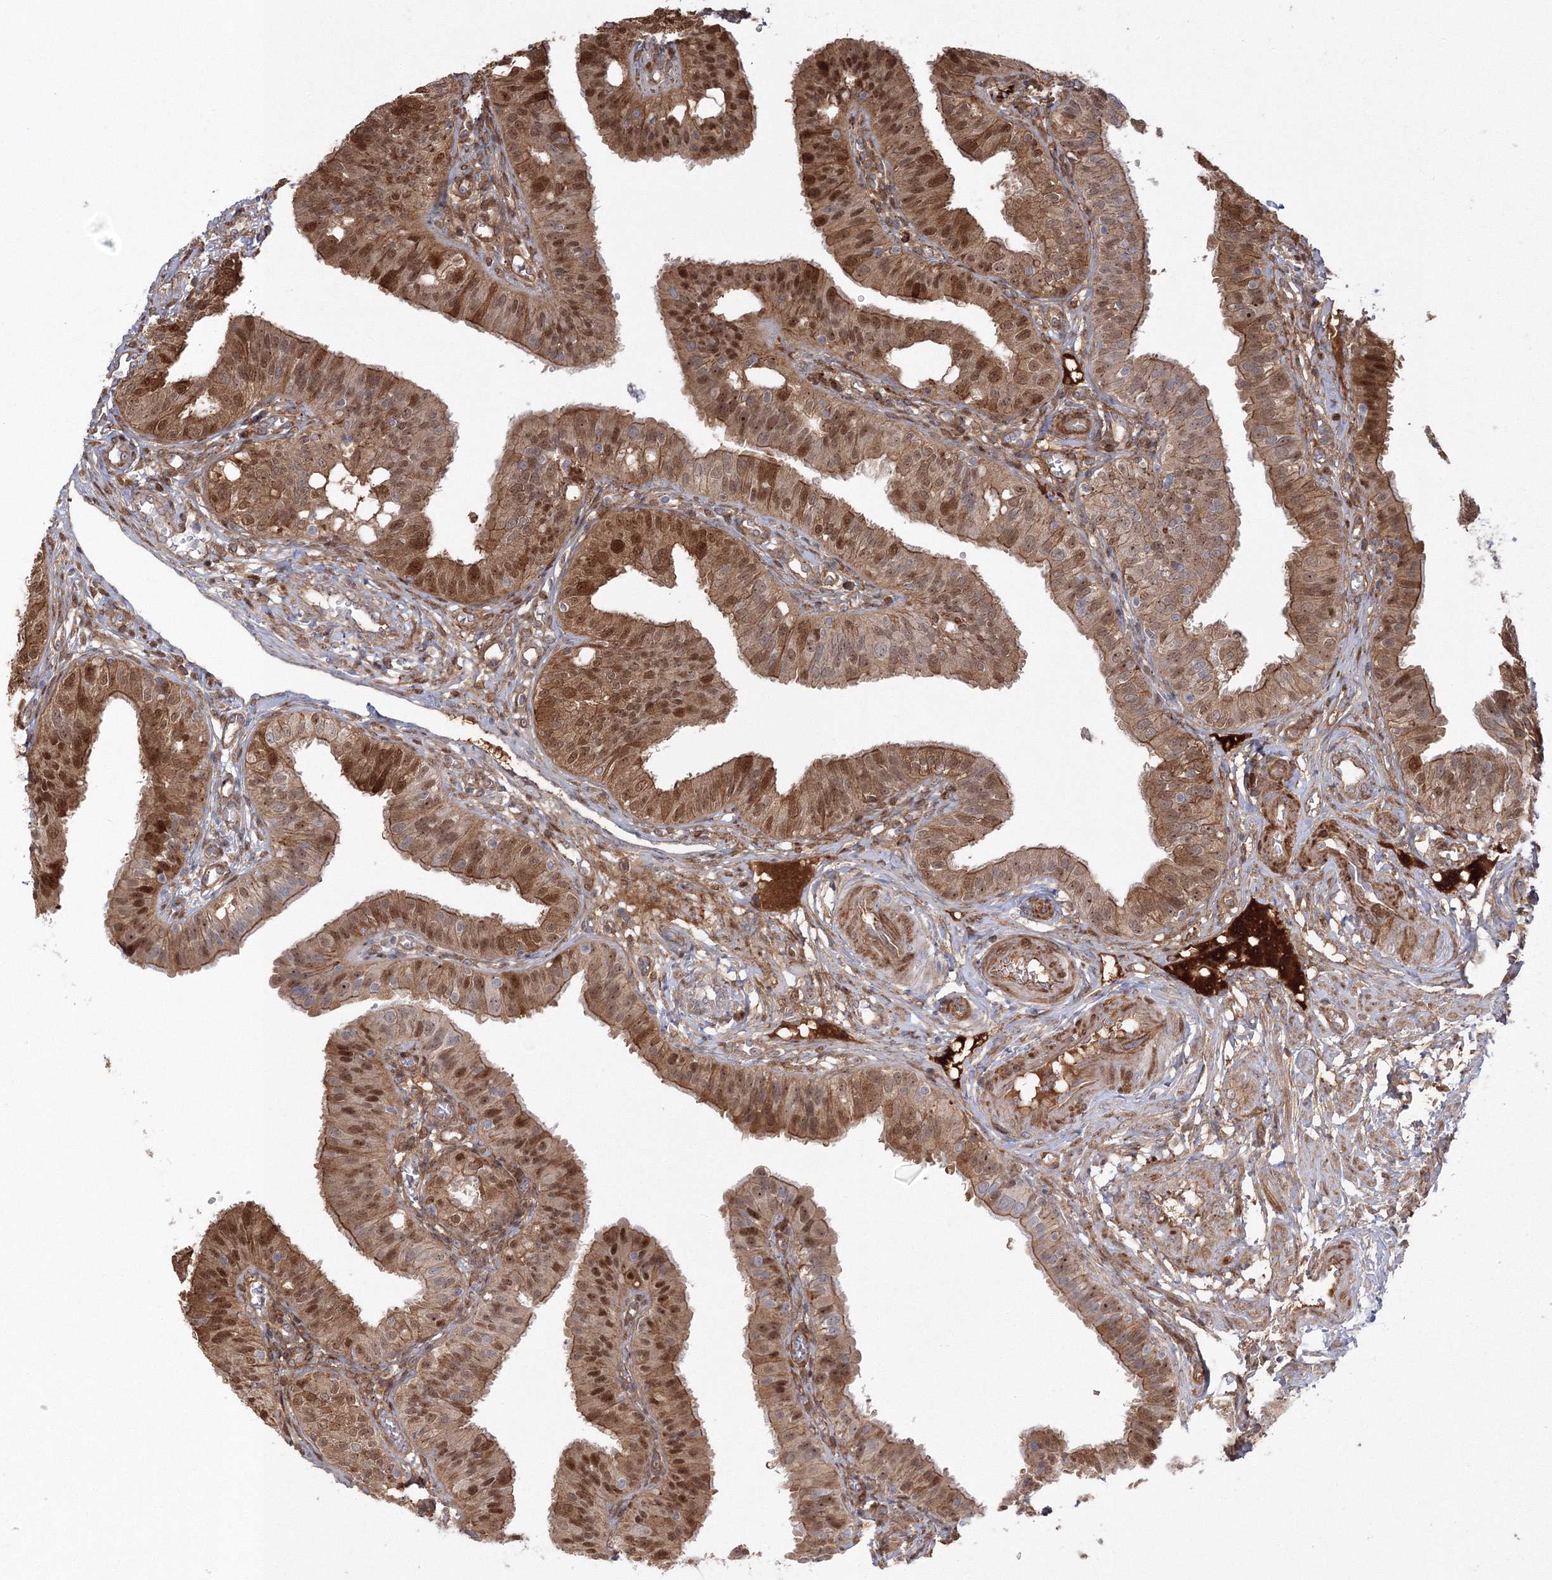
{"staining": {"intensity": "moderate", "quantity": ">75%", "location": "cytoplasmic/membranous,nuclear"}, "tissue": "fallopian tube", "cell_type": "Glandular cells", "image_type": "normal", "snomed": [{"axis": "morphology", "description": "Normal tissue, NOS"}, {"axis": "topography", "description": "Fallopian tube"}, {"axis": "topography", "description": "Ovary"}], "caption": "IHC histopathology image of unremarkable fallopian tube: human fallopian tube stained using immunohistochemistry exhibits medium levels of moderate protein expression localized specifically in the cytoplasmic/membranous,nuclear of glandular cells, appearing as a cytoplasmic/membranous,nuclear brown color.", "gene": "NPM3", "patient": {"sex": "female", "age": 42}}